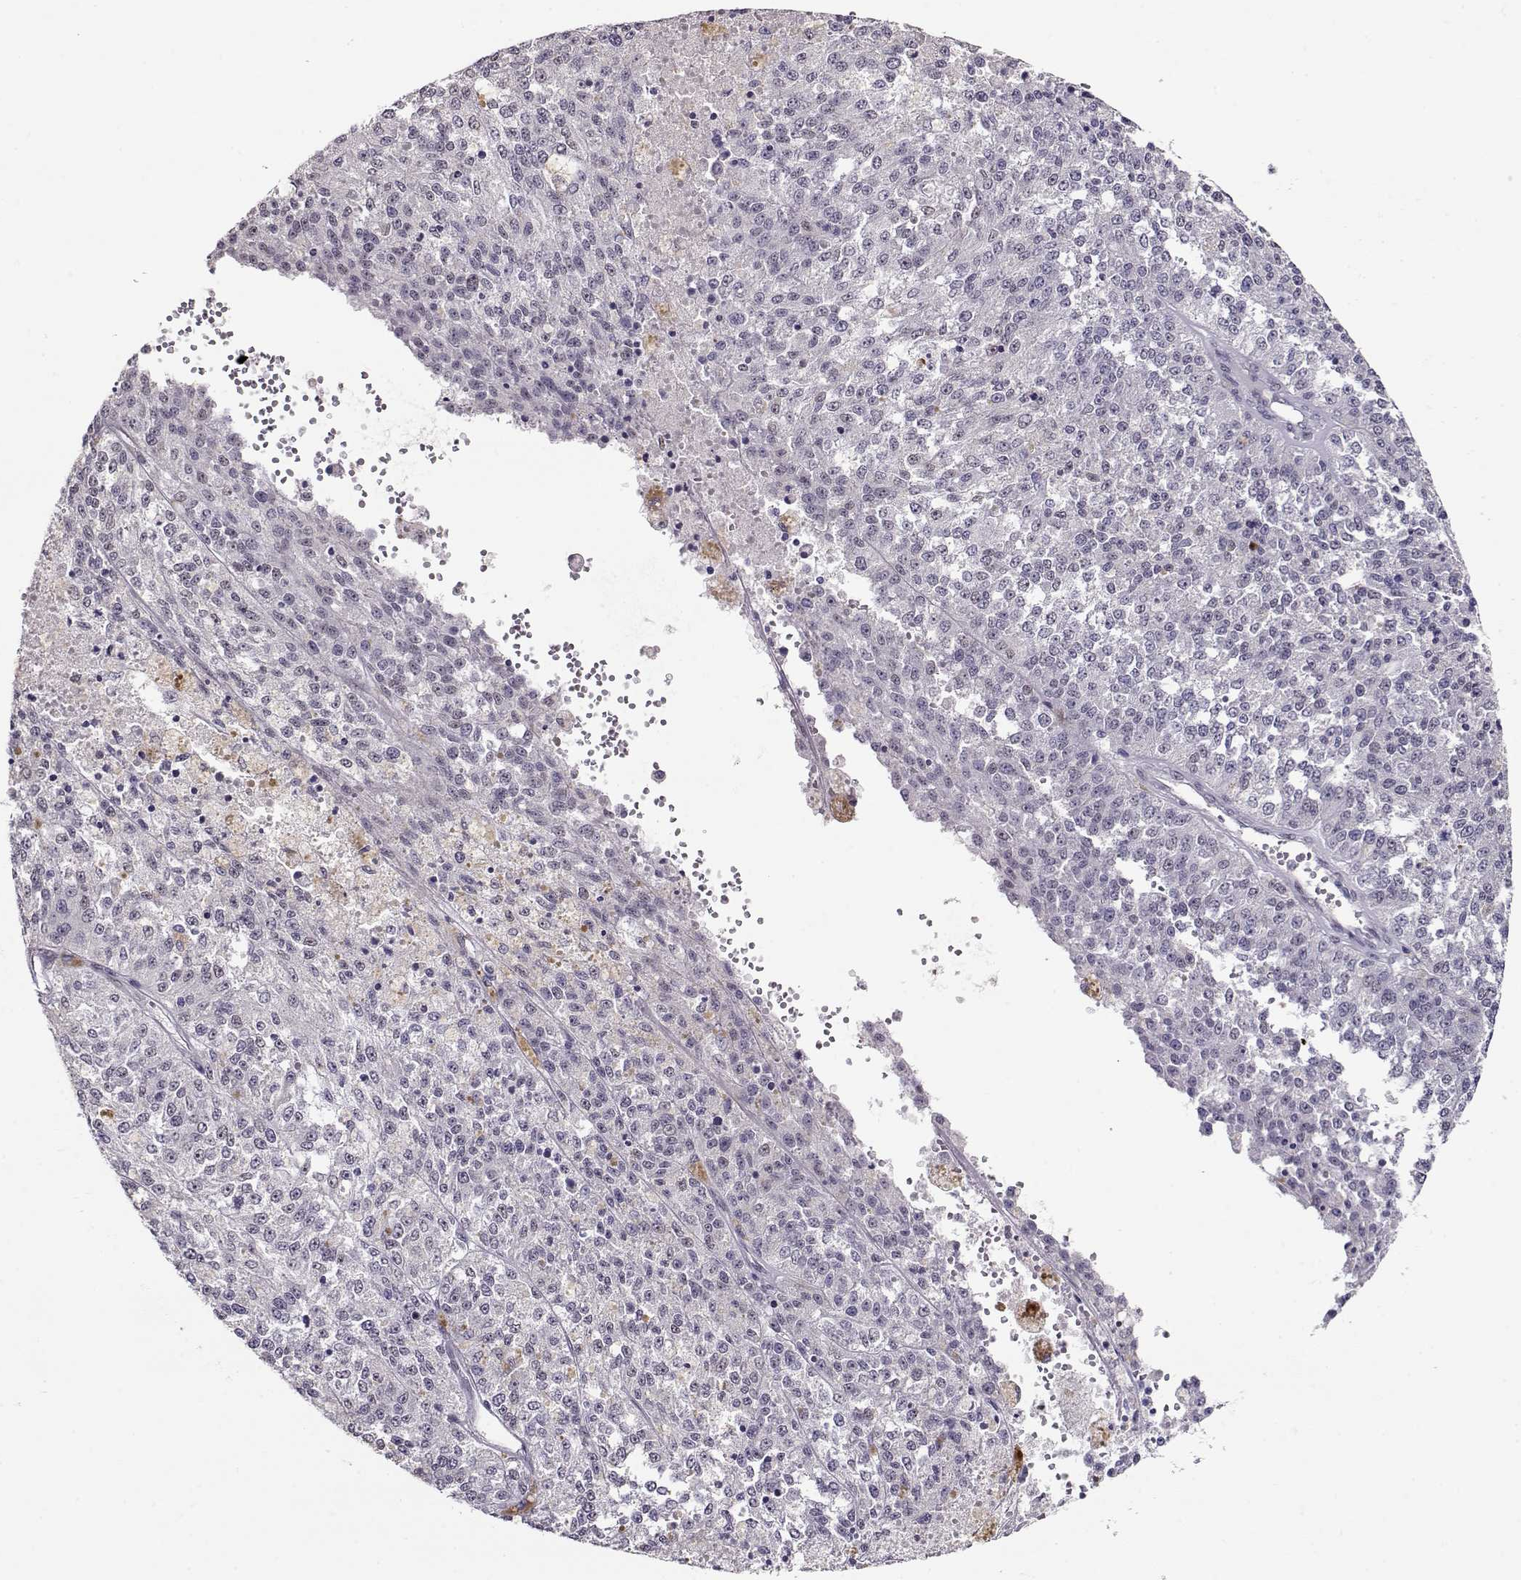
{"staining": {"intensity": "negative", "quantity": "none", "location": "none"}, "tissue": "melanoma", "cell_type": "Tumor cells", "image_type": "cancer", "snomed": [{"axis": "morphology", "description": "Malignant melanoma, Metastatic site"}, {"axis": "topography", "description": "Lymph node"}], "caption": "The photomicrograph demonstrates no staining of tumor cells in malignant melanoma (metastatic site).", "gene": "POLI", "patient": {"sex": "female", "age": 64}}